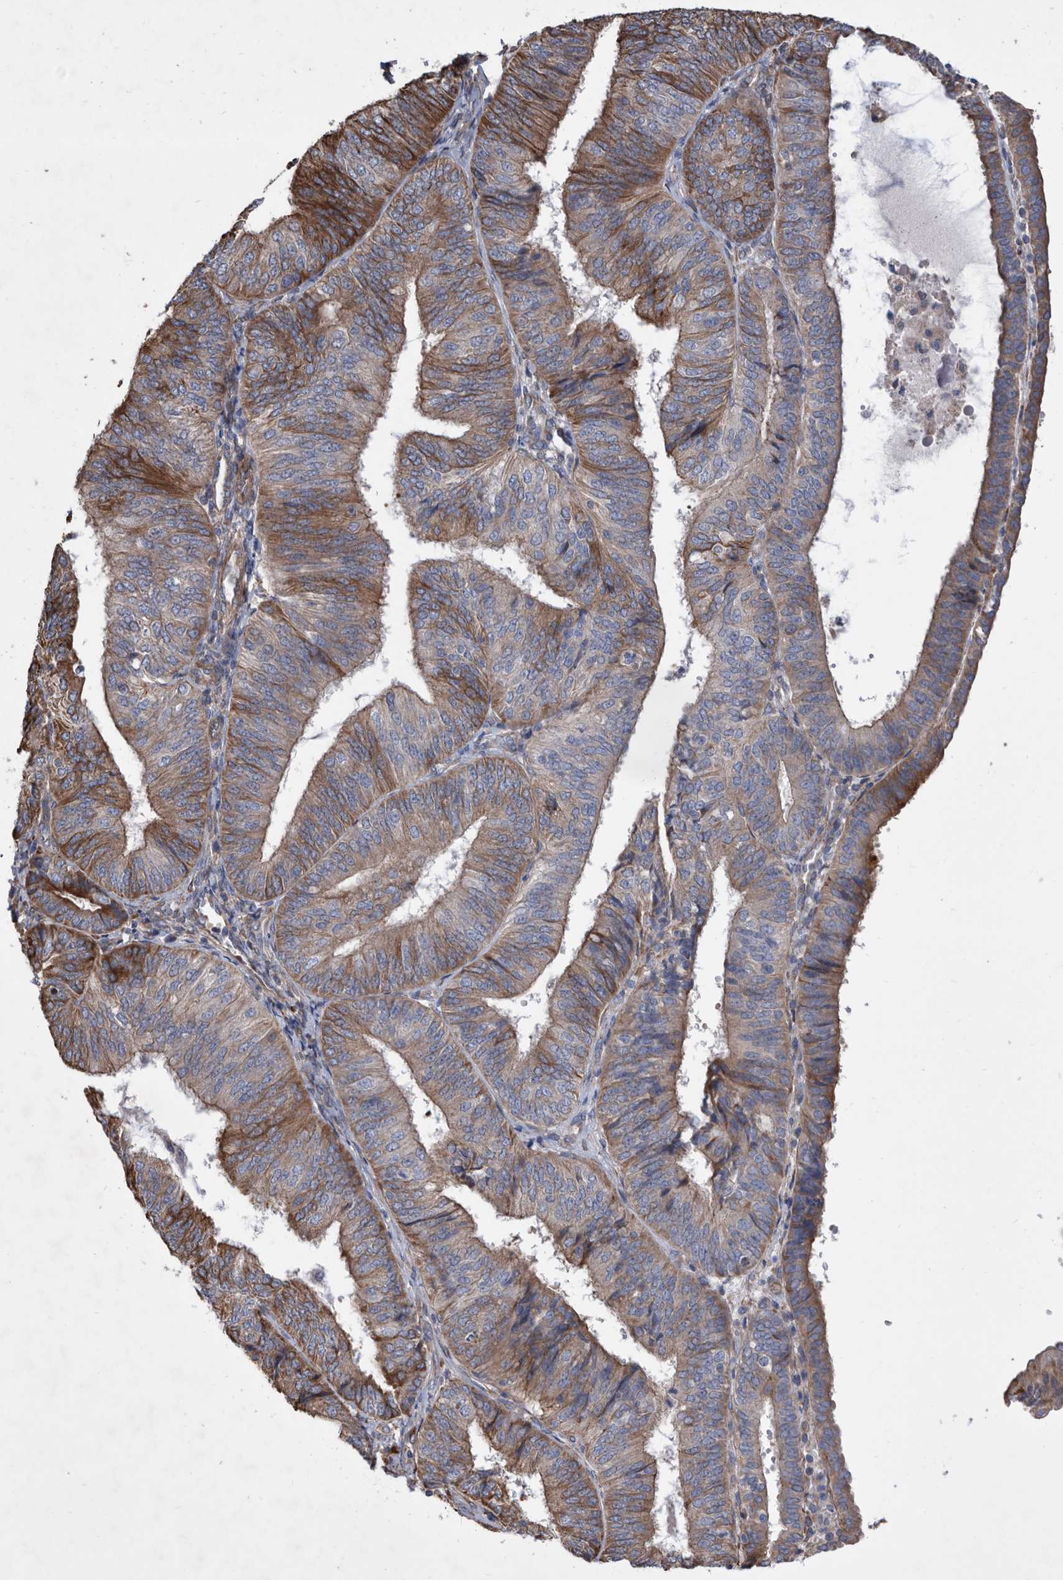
{"staining": {"intensity": "moderate", "quantity": ">75%", "location": "cytoplasmic/membranous"}, "tissue": "endometrial cancer", "cell_type": "Tumor cells", "image_type": "cancer", "snomed": [{"axis": "morphology", "description": "Adenocarcinoma, NOS"}, {"axis": "topography", "description": "Endometrium"}], "caption": "IHC image of neoplastic tissue: human endometrial adenocarcinoma stained using immunohistochemistry (IHC) displays medium levels of moderate protein expression localized specifically in the cytoplasmic/membranous of tumor cells, appearing as a cytoplasmic/membranous brown color.", "gene": "ATP13A3", "patient": {"sex": "female", "age": 58}}